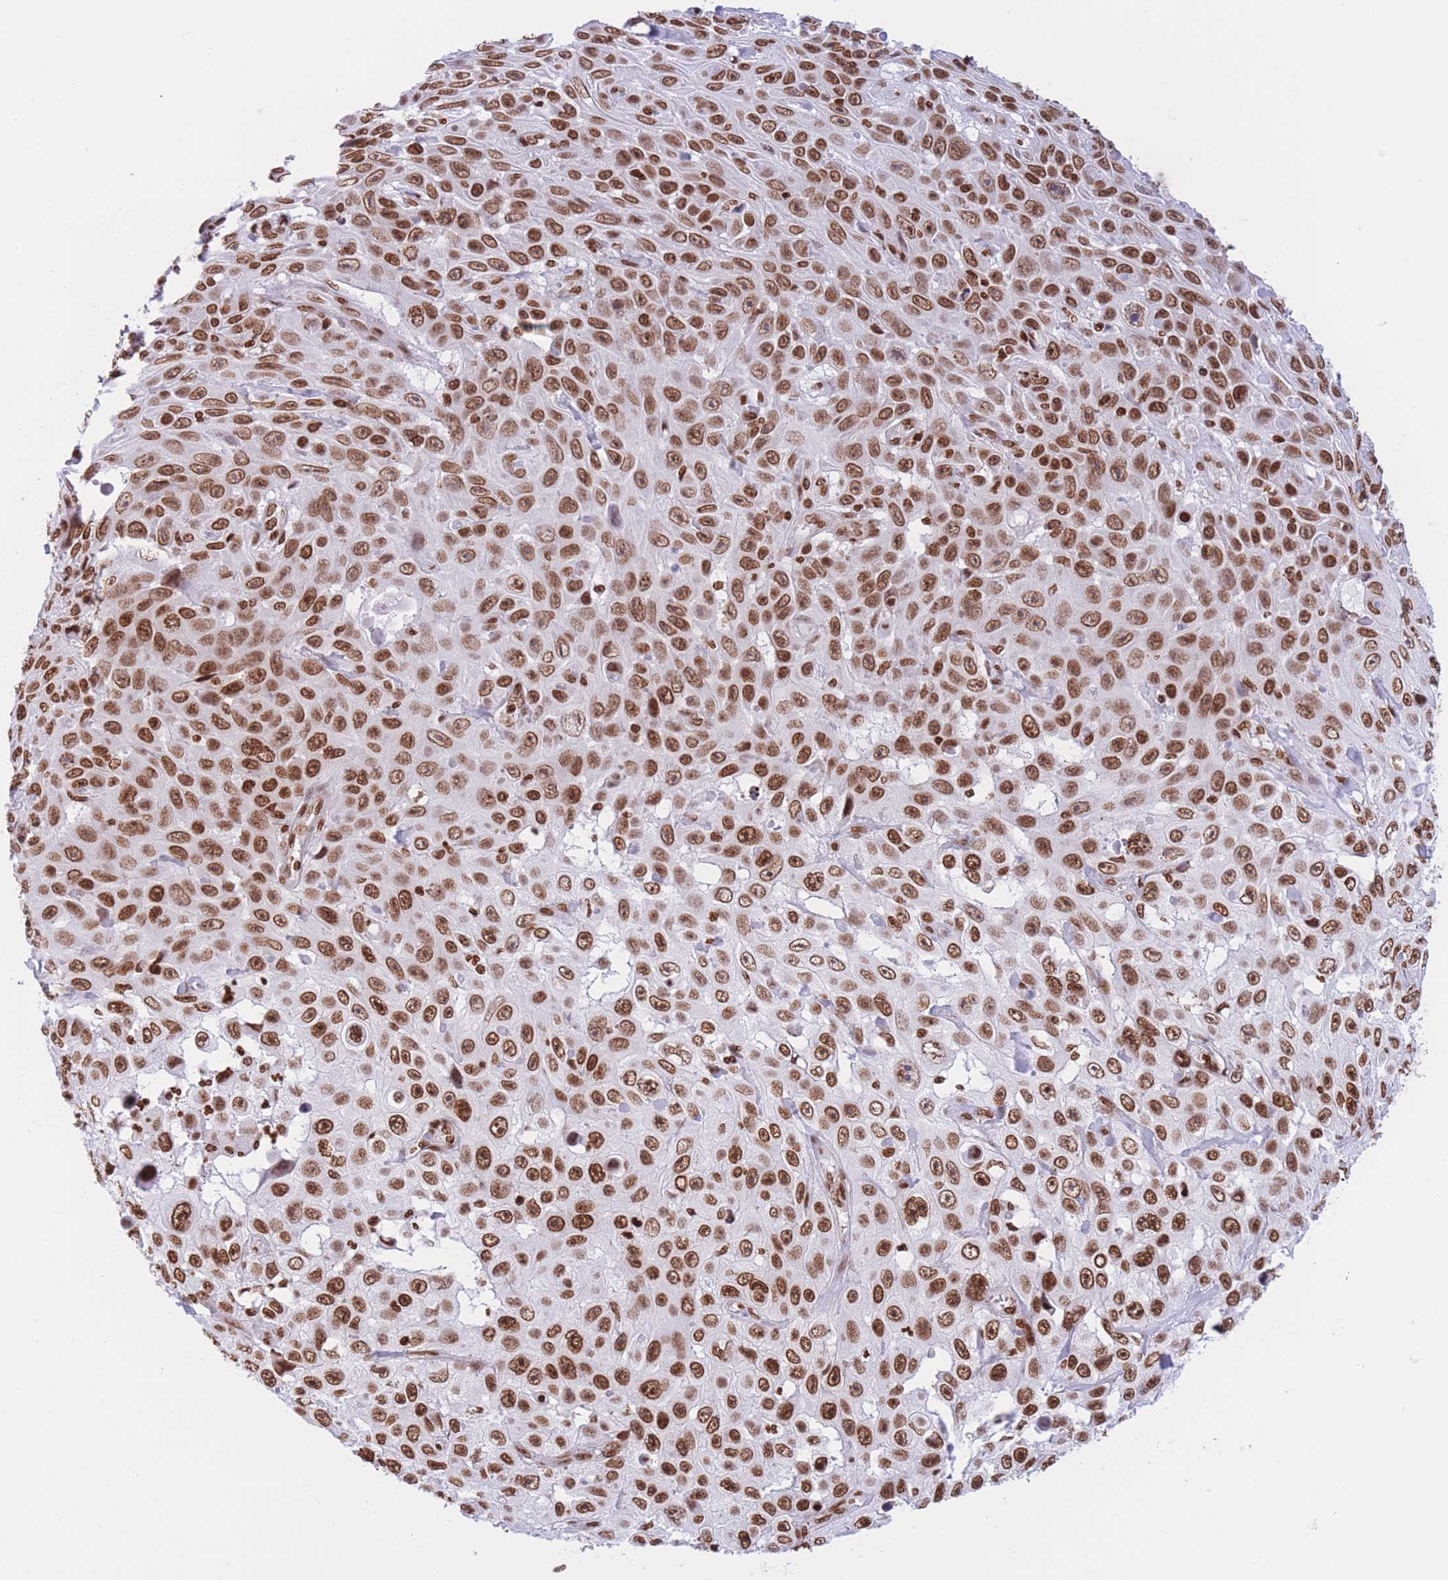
{"staining": {"intensity": "strong", "quantity": ">75%", "location": "nuclear"}, "tissue": "skin cancer", "cell_type": "Tumor cells", "image_type": "cancer", "snomed": [{"axis": "morphology", "description": "Squamous cell carcinoma, NOS"}, {"axis": "topography", "description": "Skin"}], "caption": "An IHC histopathology image of neoplastic tissue is shown. Protein staining in brown highlights strong nuclear positivity in squamous cell carcinoma (skin) within tumor cells. (IHC, brightfield microscopy, high magnification).", "gene": "H2BC11", "patient": {"sex": "male", "age": 82}}